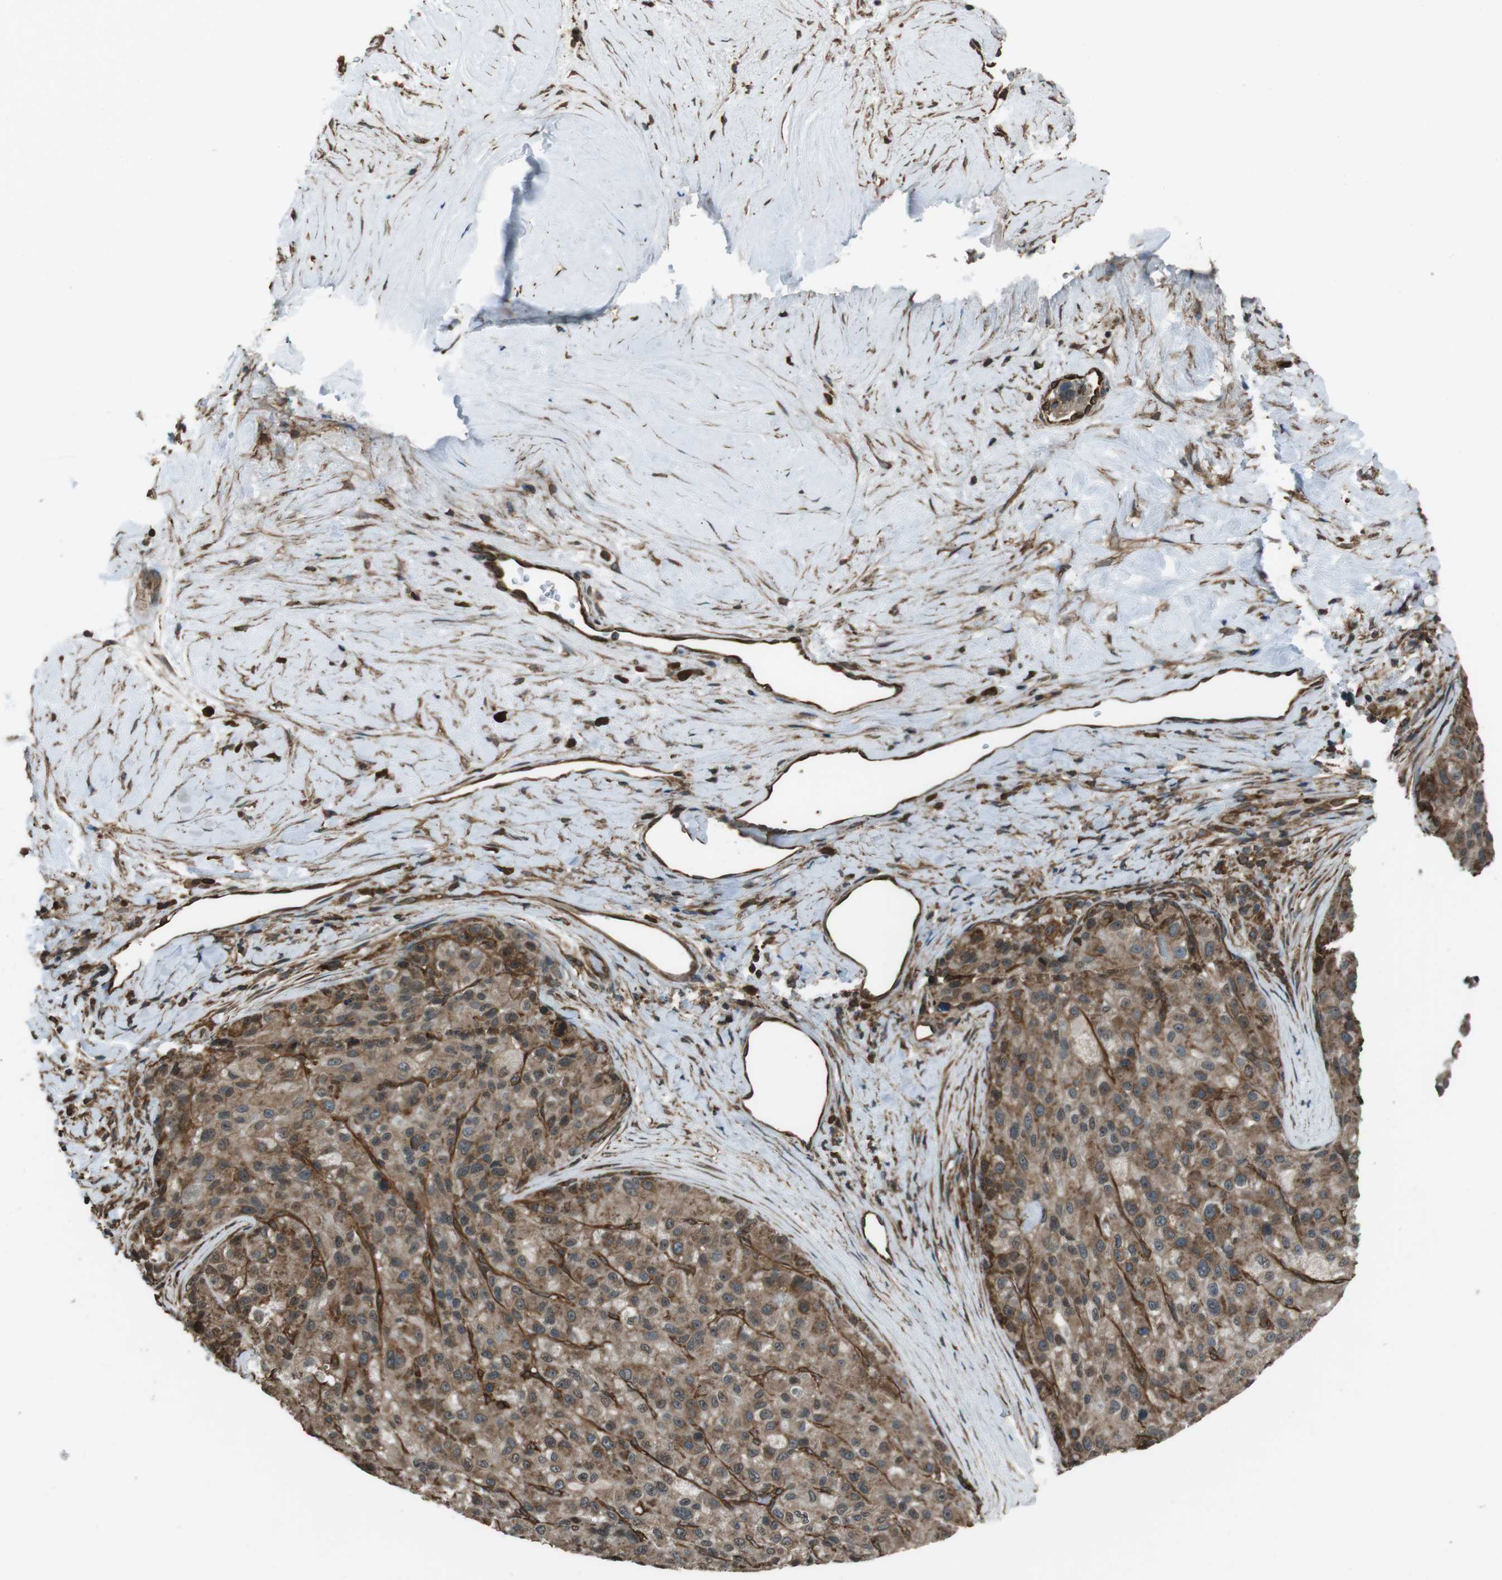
{"staining": {"intensity": "moderate", "quantity": ">75%", "location": "cytoplasmic/membranous"}, "tissue": "liver cancer", "cell_type": "Tumor cells", "image_type": "cancer", "snomed": [{"axis": "morphology", "description": "Carcinoma, Hepatocellular, NOS"}, {"axis": "topography", "description": "Liver"}], "caption": "Brown immunohistochemical staining in liver hepatocellular carcinoma displays moderate cytoplasmic/membranous positivity in about >75% of tumor cells.", "gene": "PA2G4", "patient": {"sex": "male", "age": 80}}